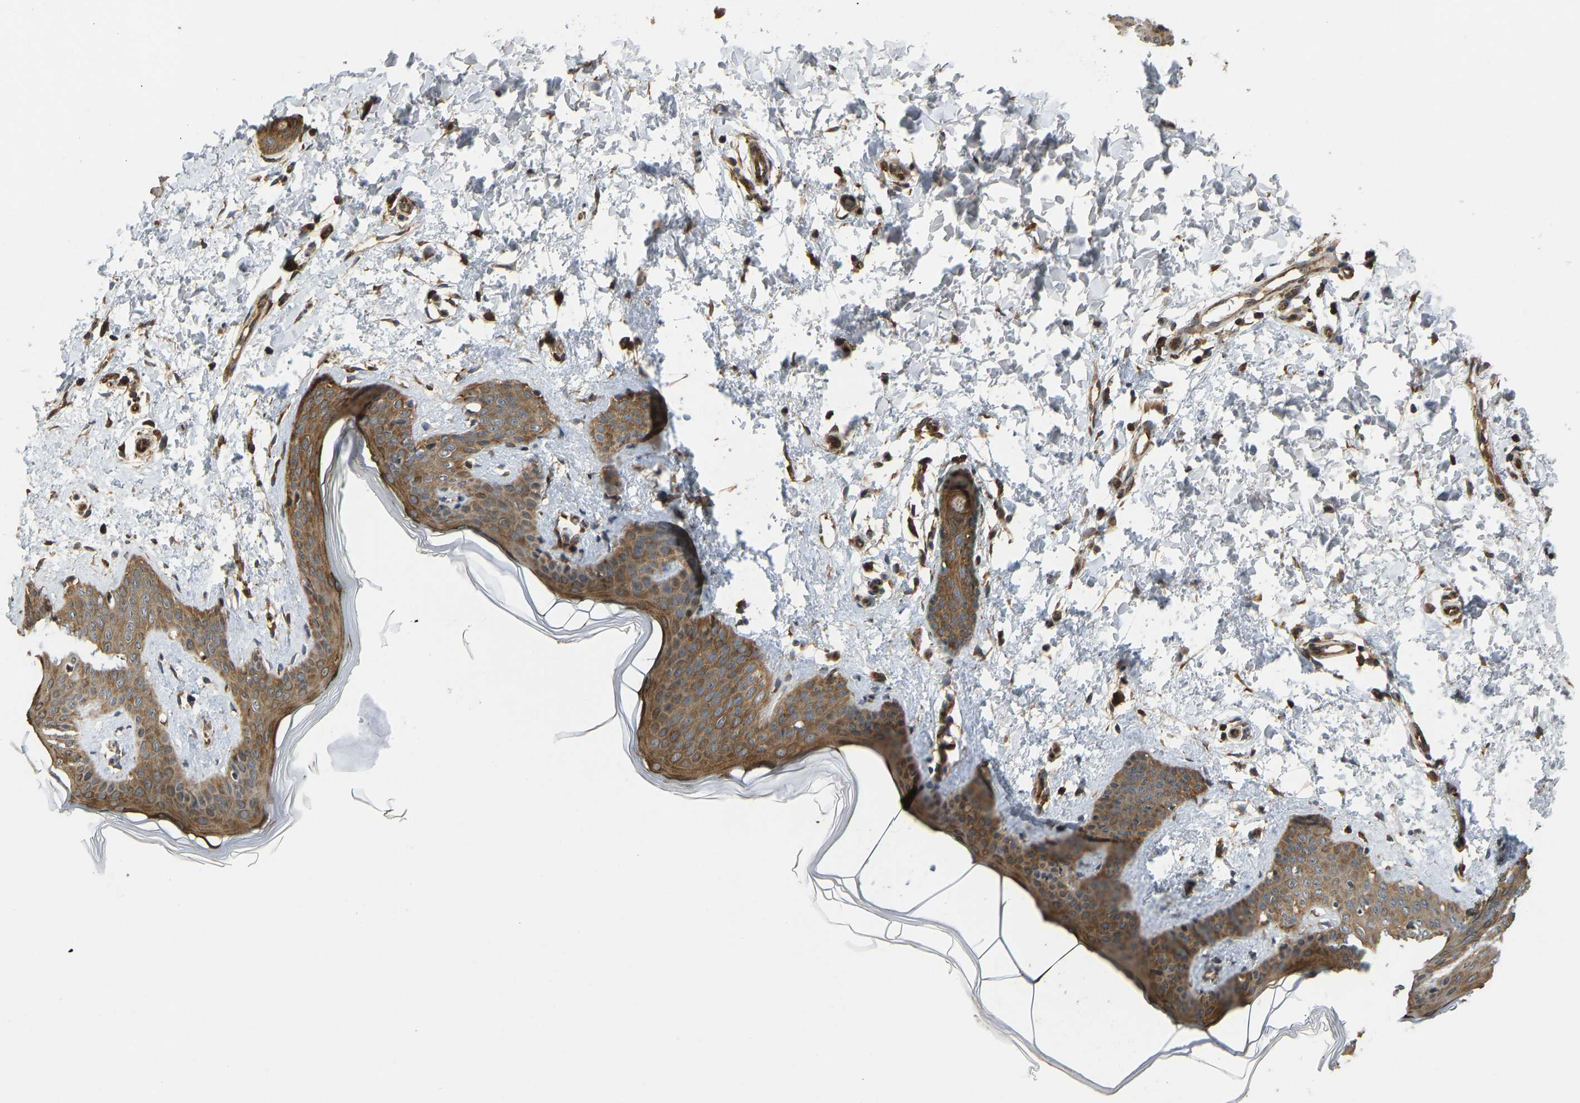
{"staining": {"intensity": "moderate", "quantity": ">75%", "location": "cytoplasmic/membranous"}, "tissue": "skin", "cell_type": "Fibroblasts", "image_type": "normal", "snomed": [{"axis": "morphology", "description": "Normal tissue, NOS"}, {"axis": "topography", "description": "Skin"}], "caption": "This photomicrograph demonstrates IHC staining of unremarkable skin, with medium moderate cytoplasmic/membranous staining in about >75% of fibroblasts.", "gene": "RASGRF2", "patient": {"sex": "female", "age": 17}}